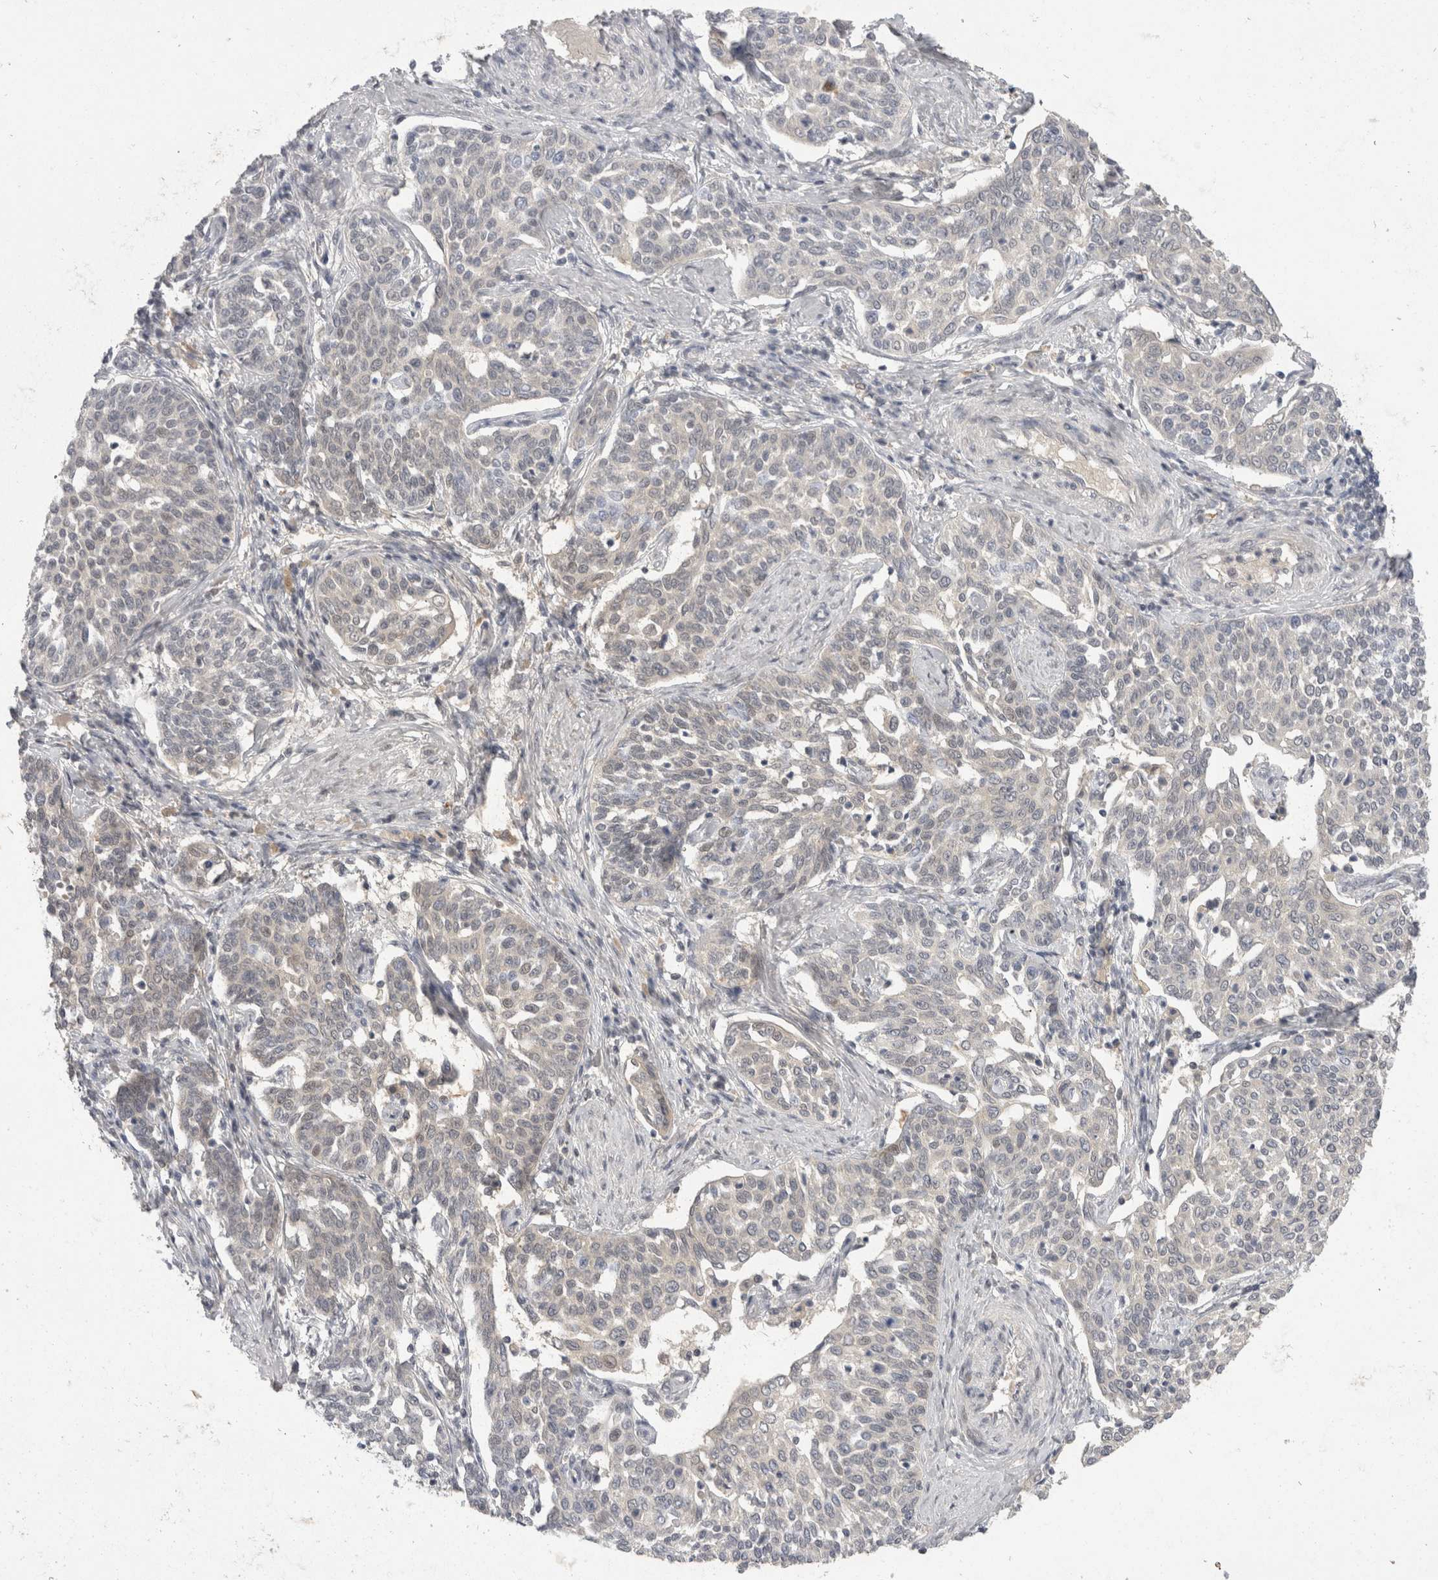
{"staining": {"intensity": "negative", "quantity": "none", "location": "none"}, "tissue": "cervical cancer", "cell_type": "Tumor cells", "image_type": "cancer", "snomed": [{"axis": "morphology", "description": "Squamous cell carcinoma, NOS"}, {"axis": "topography", "description": "Cervix"}], "caption": "Squamous cell carcinoma (cervical) was stained to show a protein in brown. There is no significant staining in tumor cells.", "gene": "TOM1L2", "patient": {"sex": "female", "age": 34}}